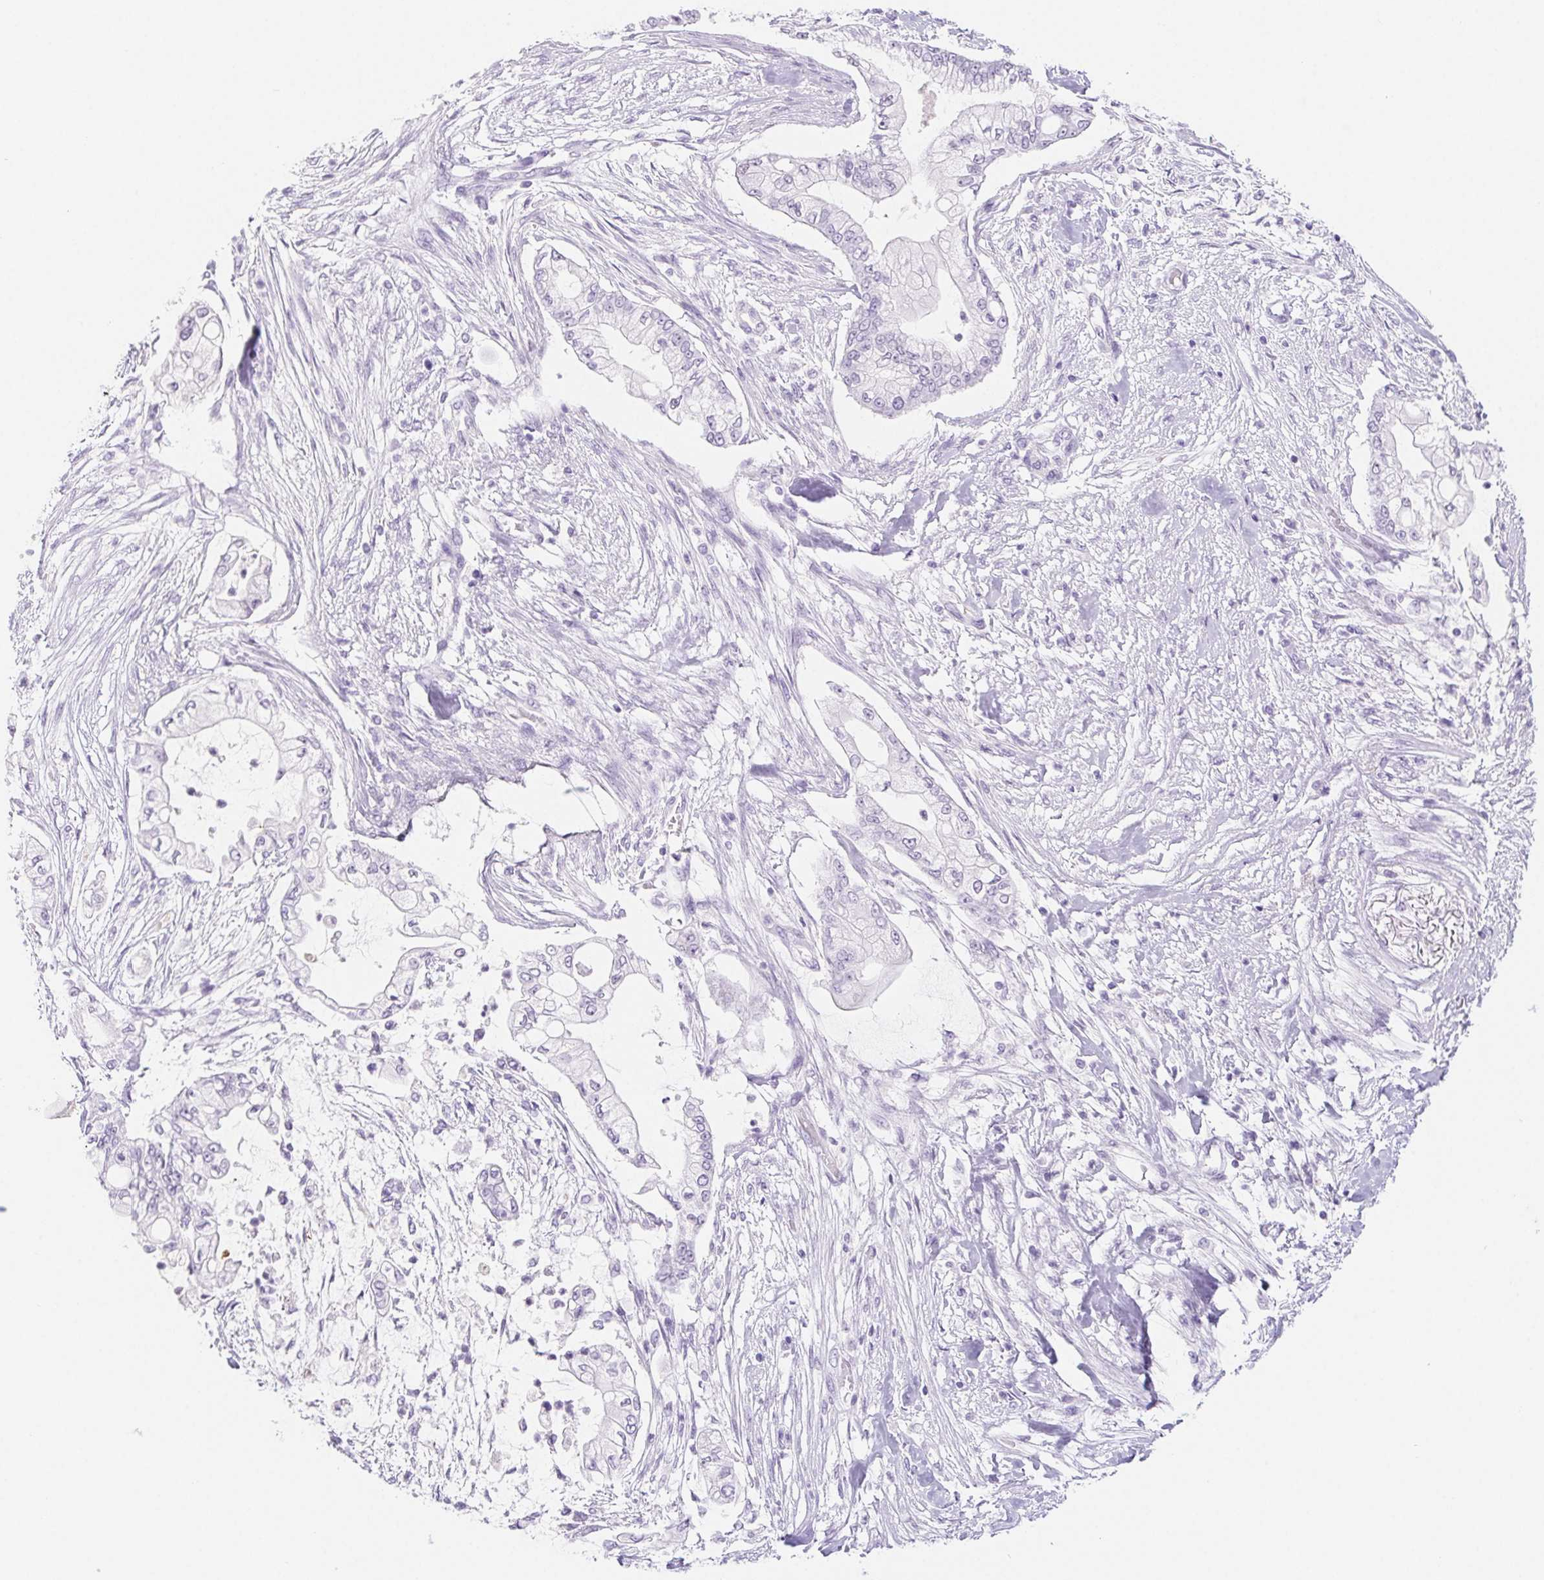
{"staining": {"intensity": "negative", "quantity": "none", "location": "none"}, "tissue": "pancreatic cancer", "cell_type": "Tumor cells", "image_type": "cancer", "snomed": [{"axis": "morphology", "description": "Adenocarcinoma, NOS"}, {"axis": "topography", "description": "Pancreas"}], "caption": "Immunohistochemistry histopathology image of neoplastic tissue: human adenocarcinoma (pancreatic) stained with DAB (3,3'-diaminobenzidine) reveals no significant protein staining in tumor cells.", "gene": "CYP21A2", "patient": {"sex": "female", "age": 69}}